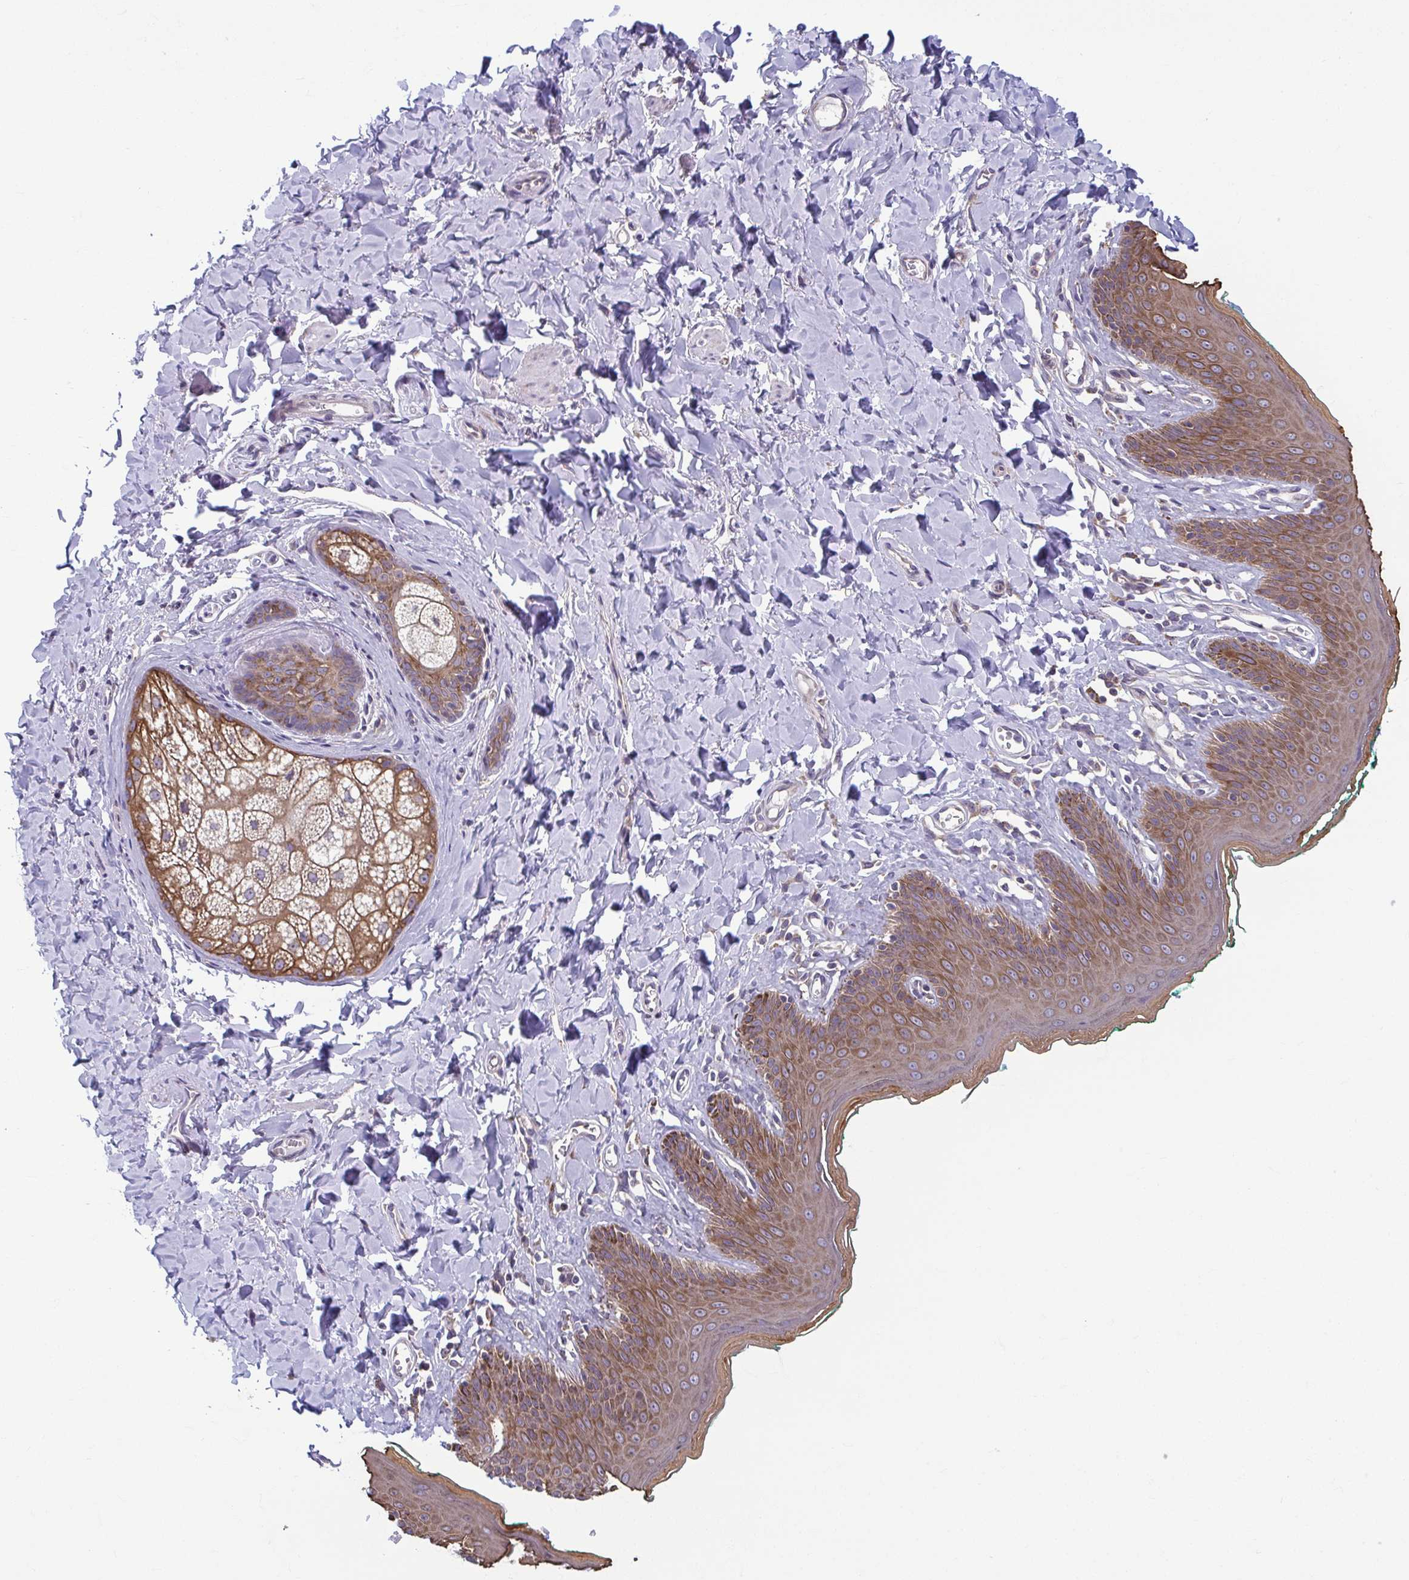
{"staining": {"intensity": "moderate", "quantity": ">75%", "location": "cytoplasmic/membranous"}, "tissue": "skin", "cell_type": "Epidermal cells", "image_type": "normal", "snomed": [{"axis": "morphology", "description": "Normal tissue, NOS"}, {"axis": "topography", "description": "Vulva"}, {"axis": "topography", "description": "Peripheral nerve tissue"}], "caption": "Normal skin reveals moderate cytoplasmic/membranous positivity in approximately >75% of epidermal cells.", "gene": "TMEM108", "patient": {"sex": "female", "age": 66}}